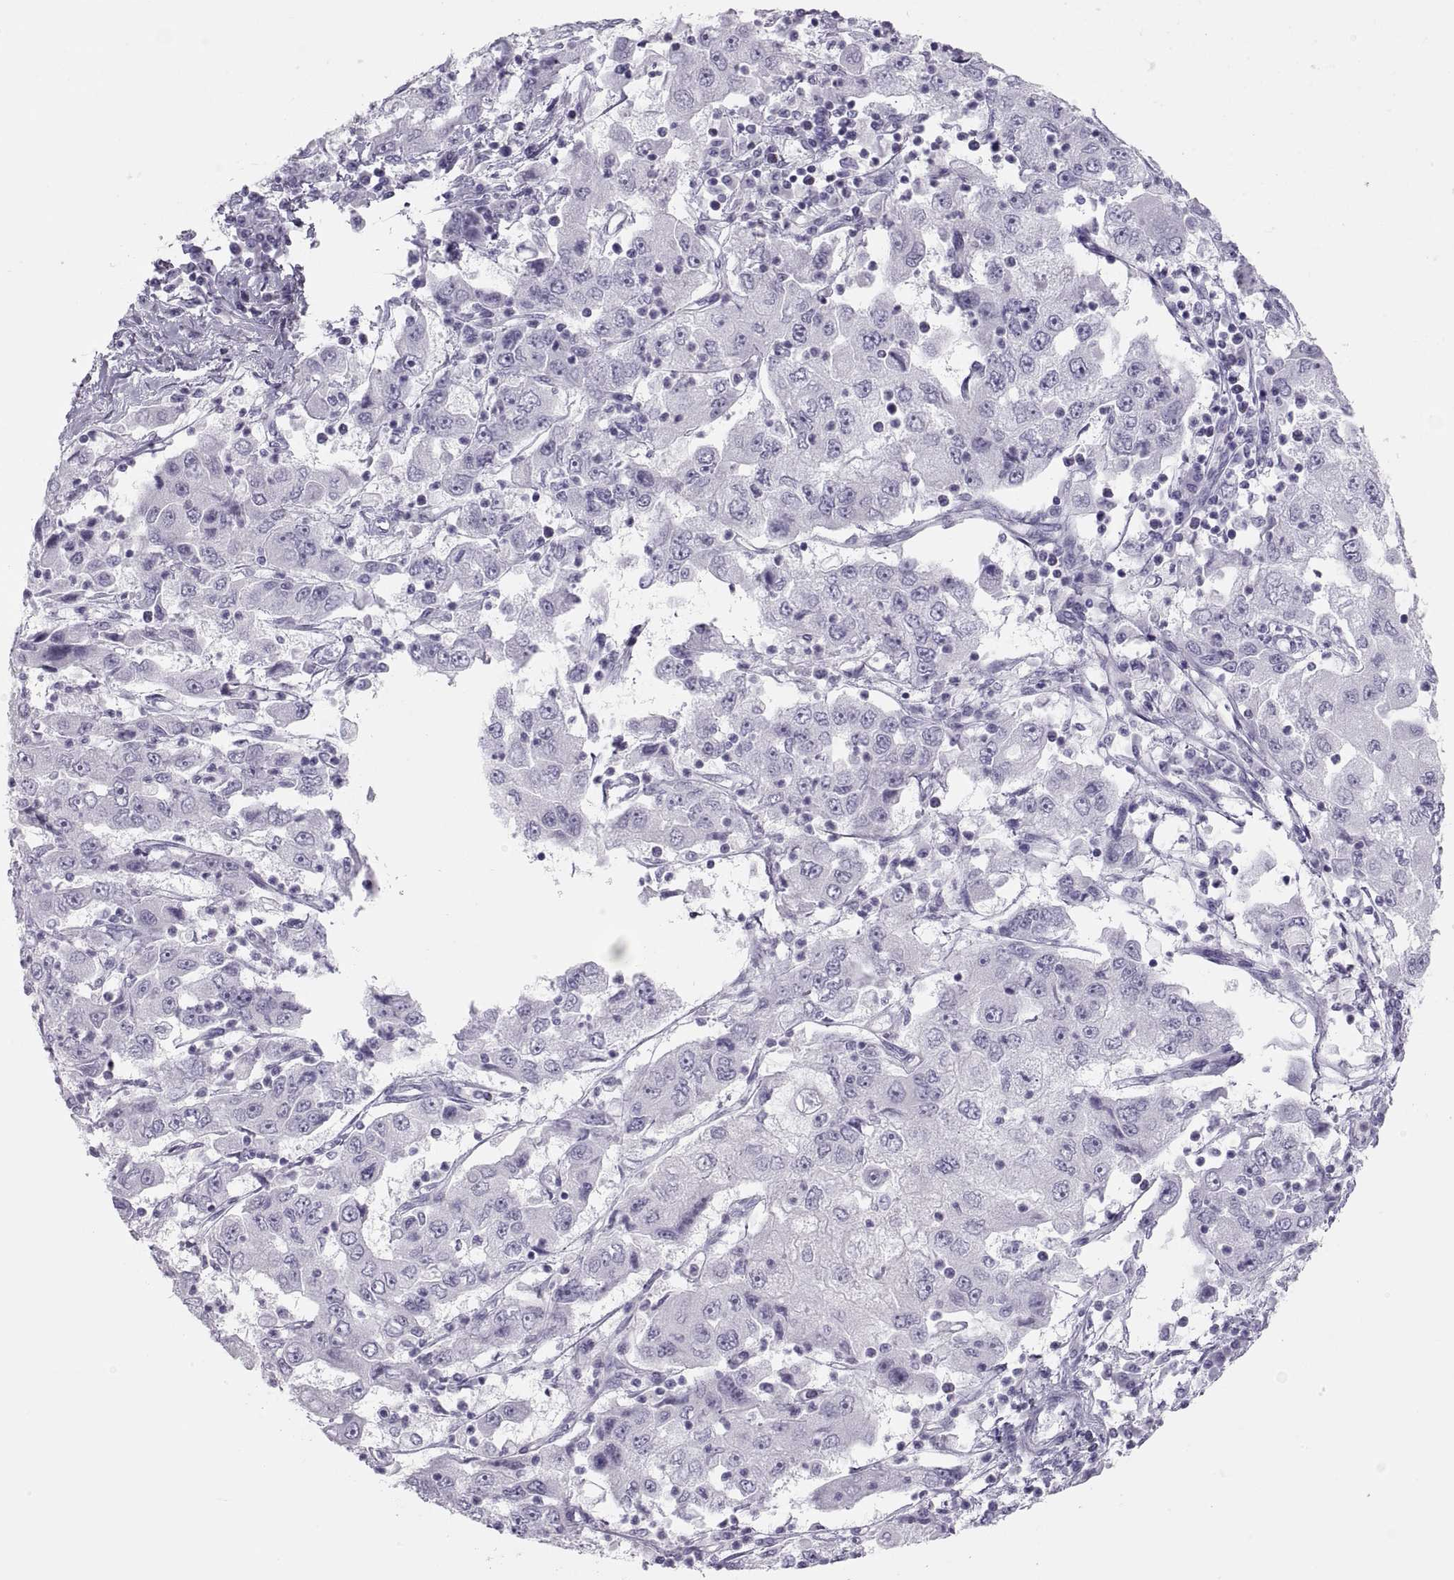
{"staining": {"intensity": "negative", "quantity": "none", "location": "none"}, "tissue": "cervical cancer", "cell_type": "Tumor cells", "image_type": "cancer", "snomed": [{"axis": "morphology", "description": "Squamous cell carcinoma, NOS"}, {"axis": "topography", "description": "Cervix"}], "caption": "Protein analysis of squamous cell carcinoma (cervical) shows no significant expression in tumor cells. Nuclei are stained in blue.", "gene": "SEMG1", "patient": {"sex": "female", "age": 36}}